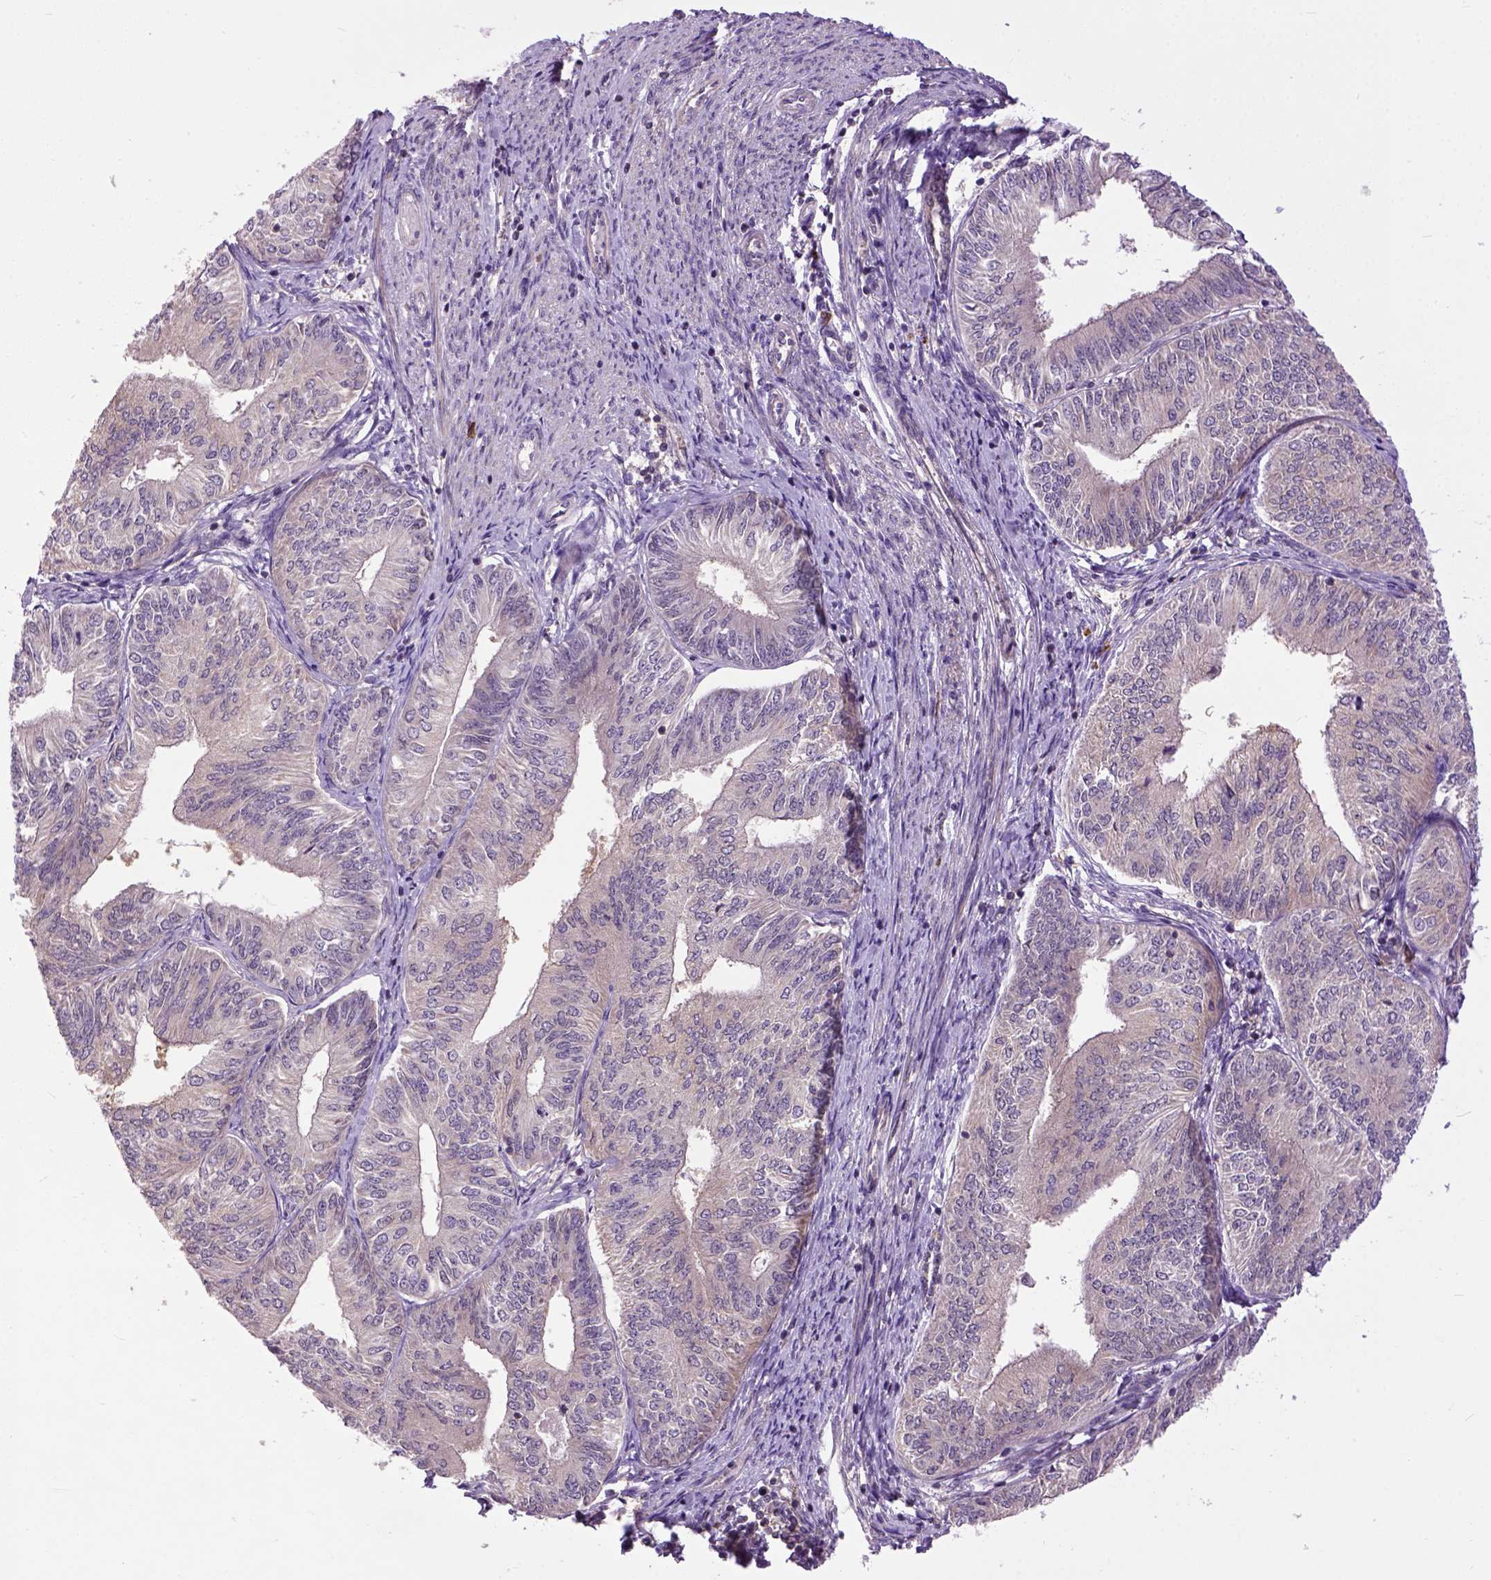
{"staining": {"intensity": "weak", "quantity": "25%-75%", "location": "cytoplasmic/membranous"}, "tissue": "endometrial cancer", "cell_type": "Tumor cells", "image_type": "cancer", "snomed": [{"axis": "morphology", "description": "Adenocarcinoma, NOS"}, {"axis": "topography", "description": "Endometrium"}], "caption": "Endometrial cancer (adenocarcinoma) stained with DAB immunohistochemistry shows low levels of weak cytoplasmic/membranous staining in approximately 25%-75% of tumor cells.", "gene": "CPNE1", "patient": {"sex": "female", "age": 58}}